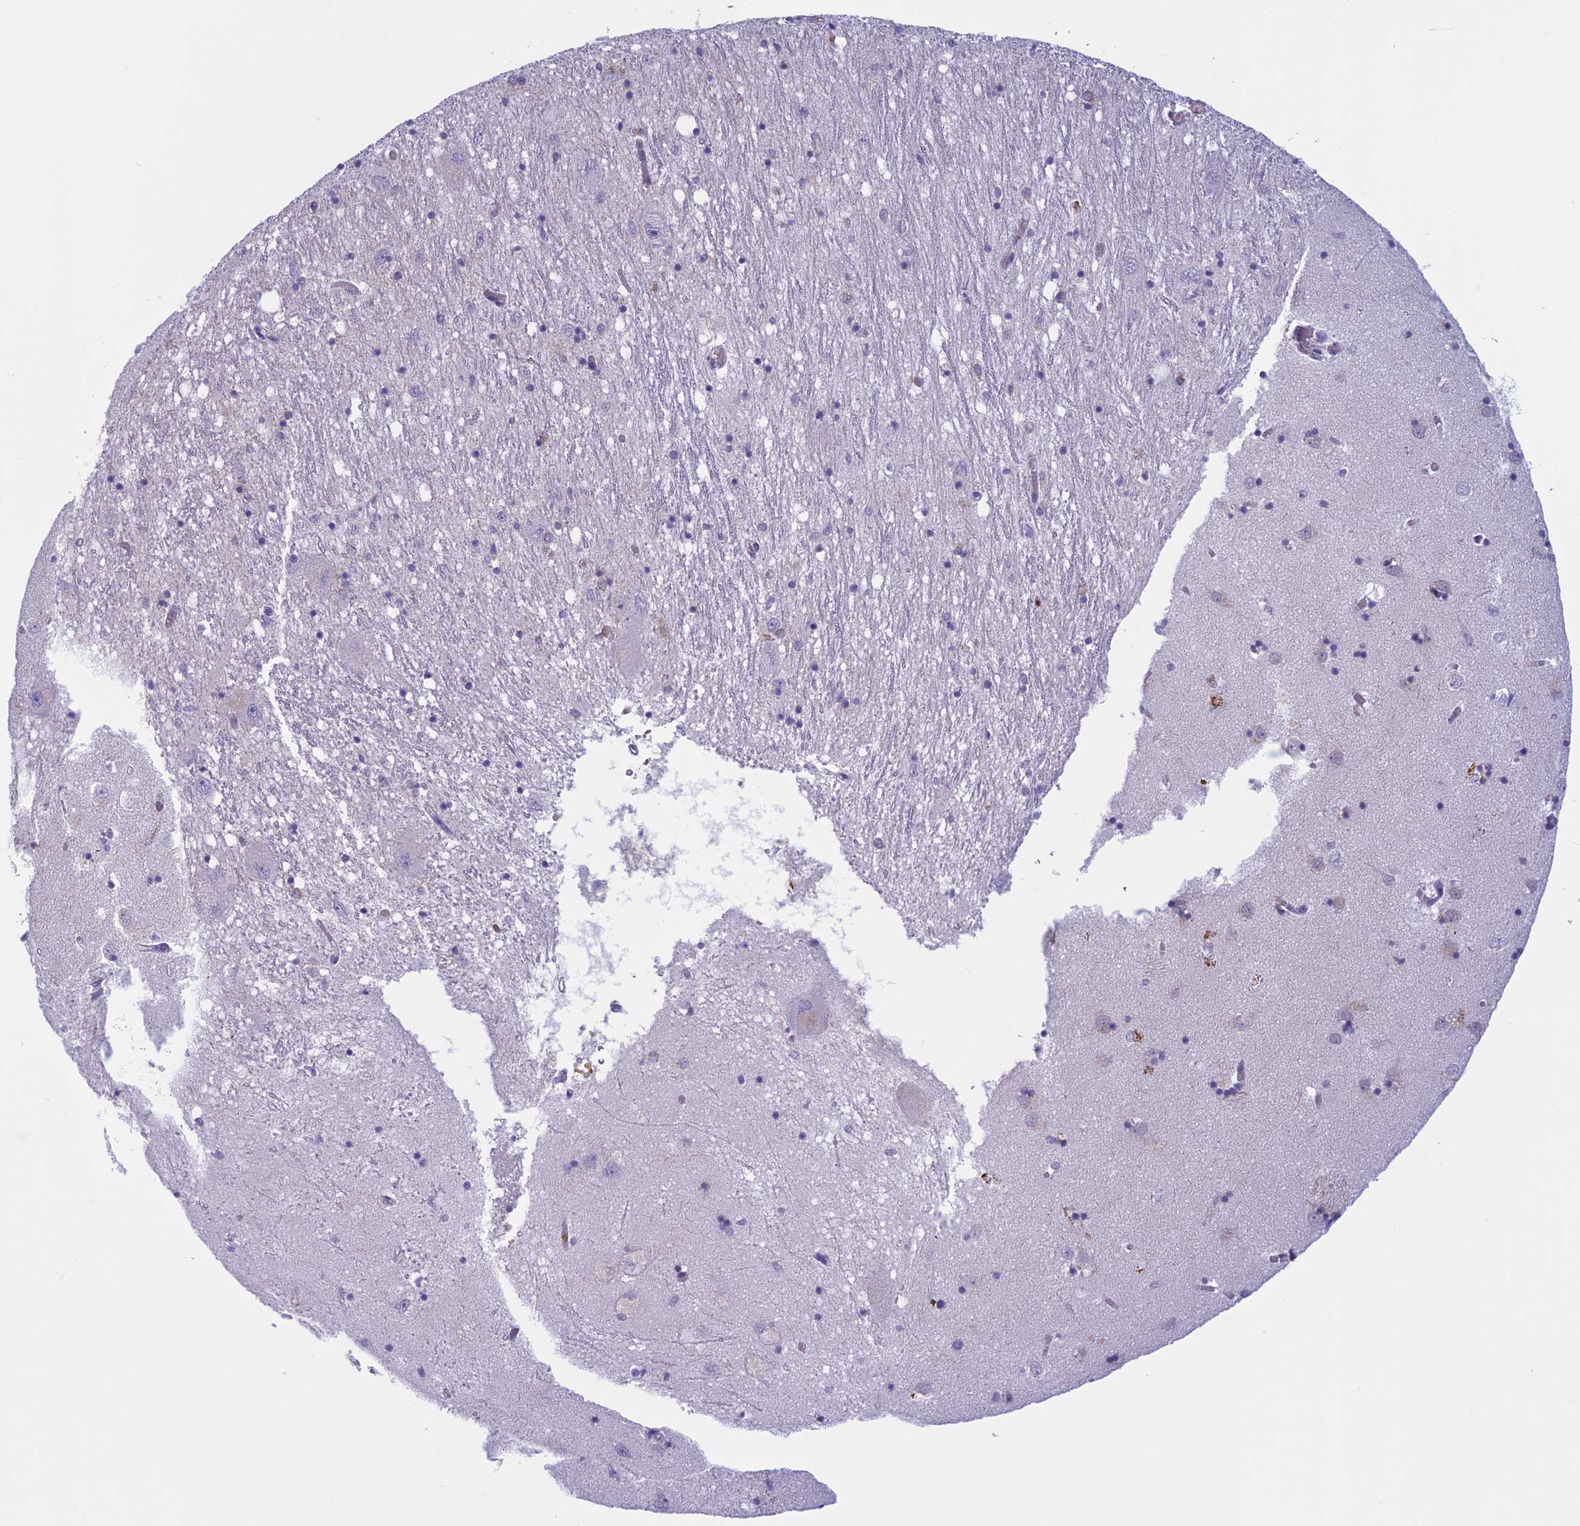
{"staining": {"intensity": "negative", "quantity": "none", "location": "none"}, "tissue": "caudate", "cell_type": "Glial cells", "image_type": "normal", "snomed": [{"axis": "morphology", "description": "Normal tissue, NOS"}, {"axis": "topography", "description": "Lateral ventricle wall"}], "caption": "This histopathology image is of benign caudate stained with IHC to label a protein in brown with the nuclei are counter-stained blue. There is no expression in glial cells. The staining is performed using DAB brown chromogen with nuclei counter-stained in using hematoxylin.", "gene": "ANGPTL2", "patient": {"sex": "male", "age": 70}}